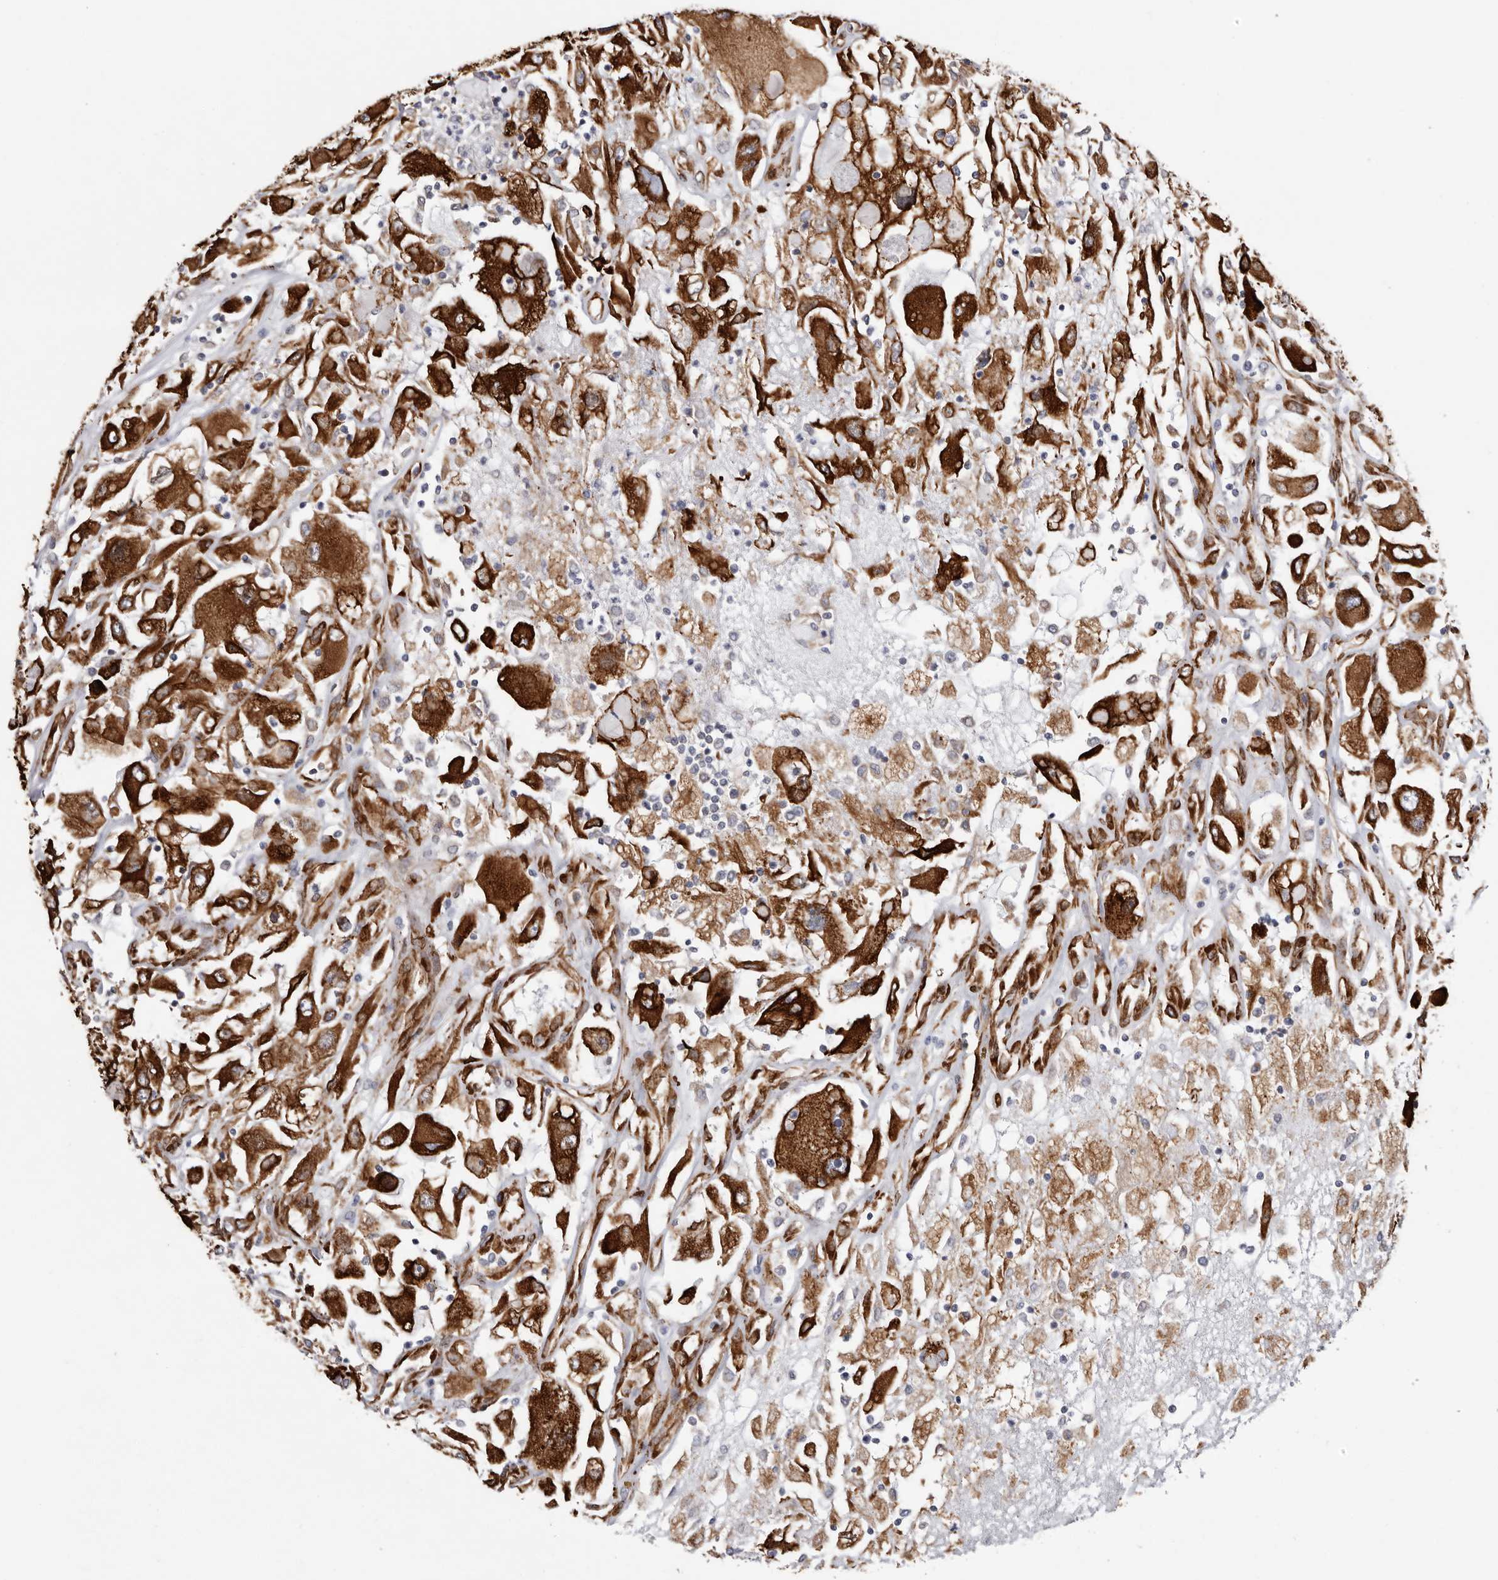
{"staining": {"intensity": "strong", "quantity": ">75%", "location": "cytoplasmic/membranous"}, "tissue": "renal cancer", "cell_type": "Tumor cells", "image_type": "cancer", "snomed": [{"axis": "morphology", "description": "Adenocarcinoma, NOS"}, {"axis": "topography", "description": "Kidney"}], "caption": "There is high levels of strong cytoplasmic/membranous staining in tumor cells of renal cancer, as demonstrated by immunohistochemical staining (brown color).", "gene": "SEMA3E", "patient": {"sex": "female", "age": 52}}